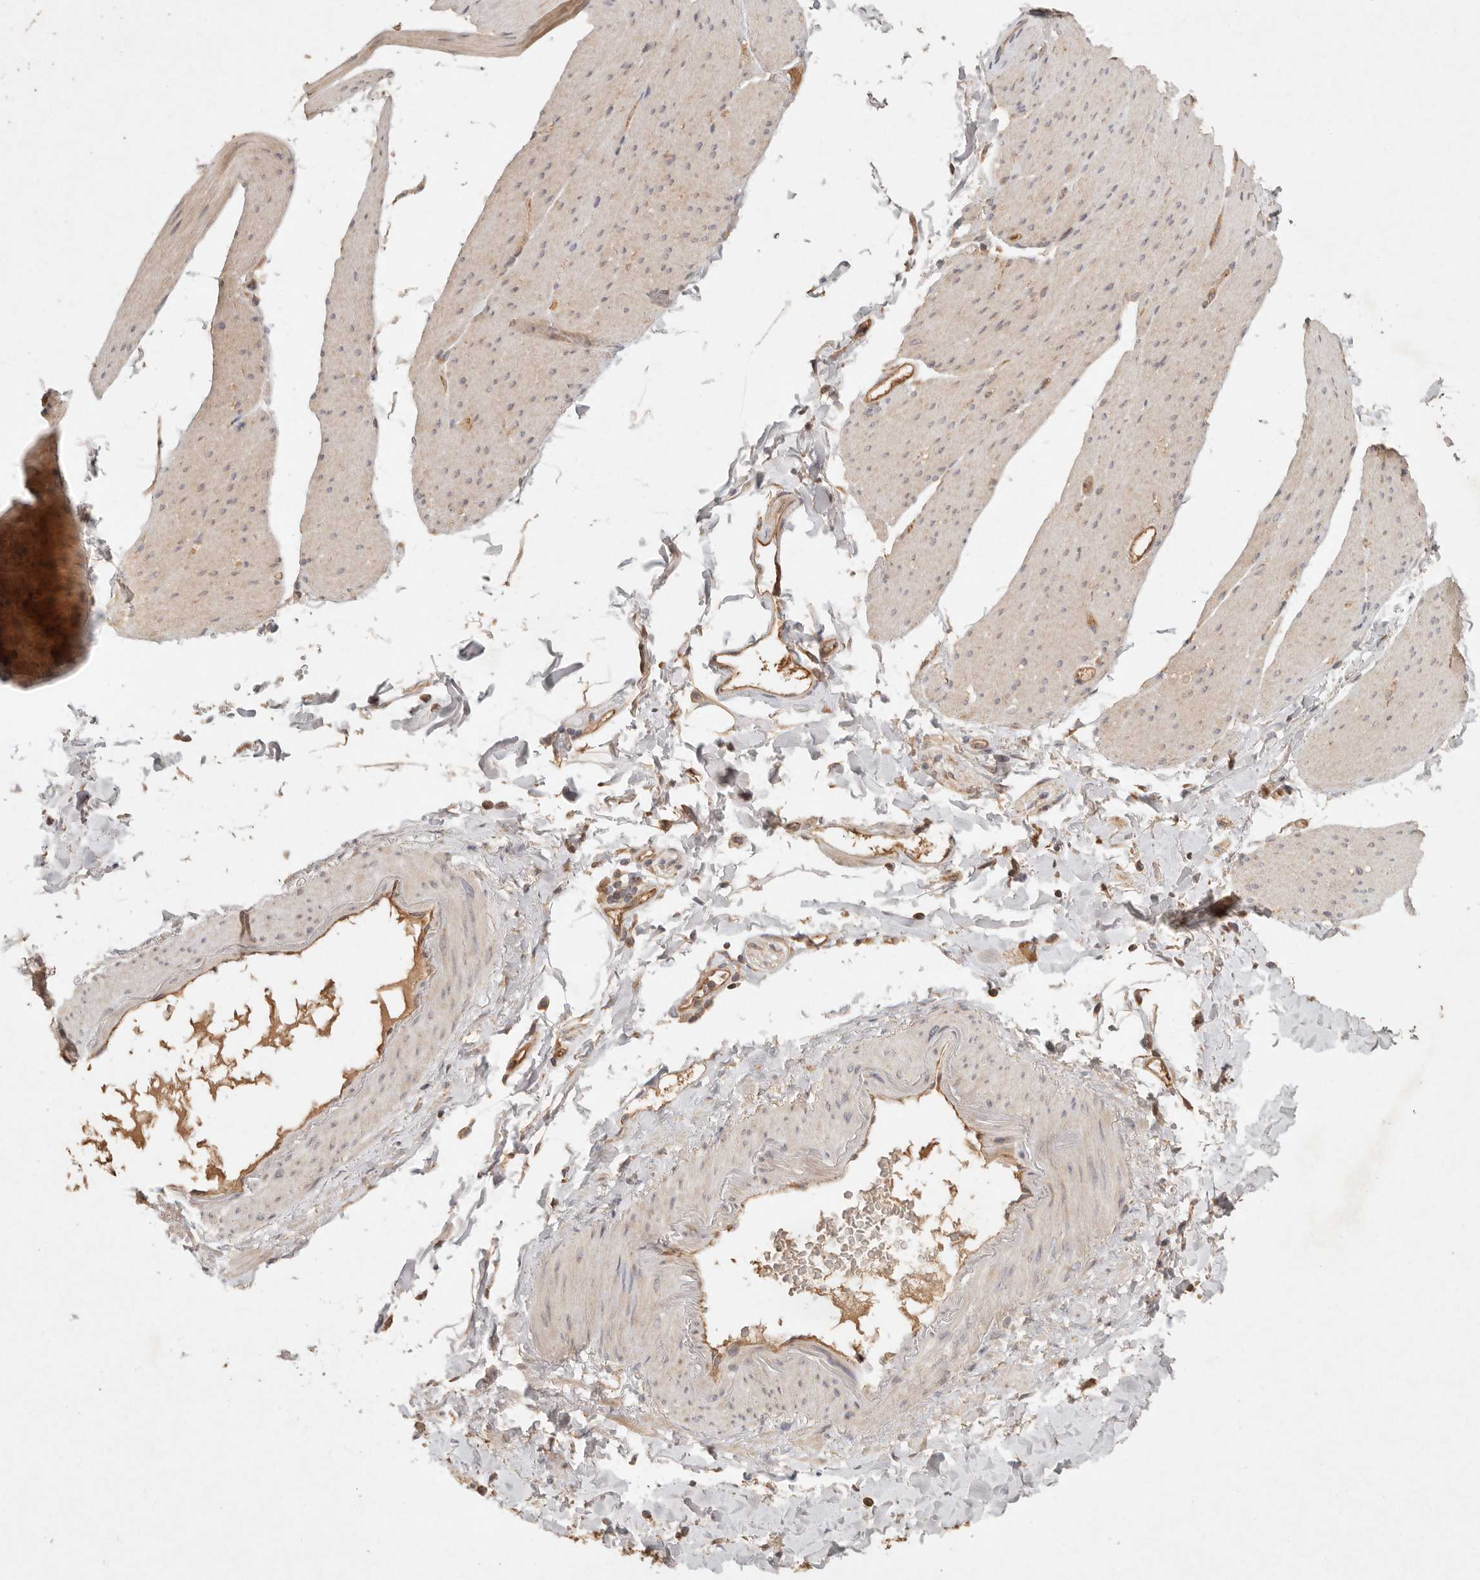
{"staining": {"intensity": "weak", "quantity": "25%-75%", "location": "cytoplasmic/membranous"}, "tissue": "smooth muscle", "cell_type": "Smooth muscle cells", "image_type": "normal", "snomed": [{"axis": "morphology", "description": "Normal tissue, NOS"}, {"axis": "topography", "description": "Smooth muscle"}, {"axis": "topography", "description": "Small intestine"}], "caption": "Immunohistochemistry (IHC) of benign human smooth muscle shows low levels of weak cytoplasmic/membranous staining in about 25%-75% of smooth muscle cells.", "gene": "HECTD3", "patient": {"sex": "female", "age": 84}}